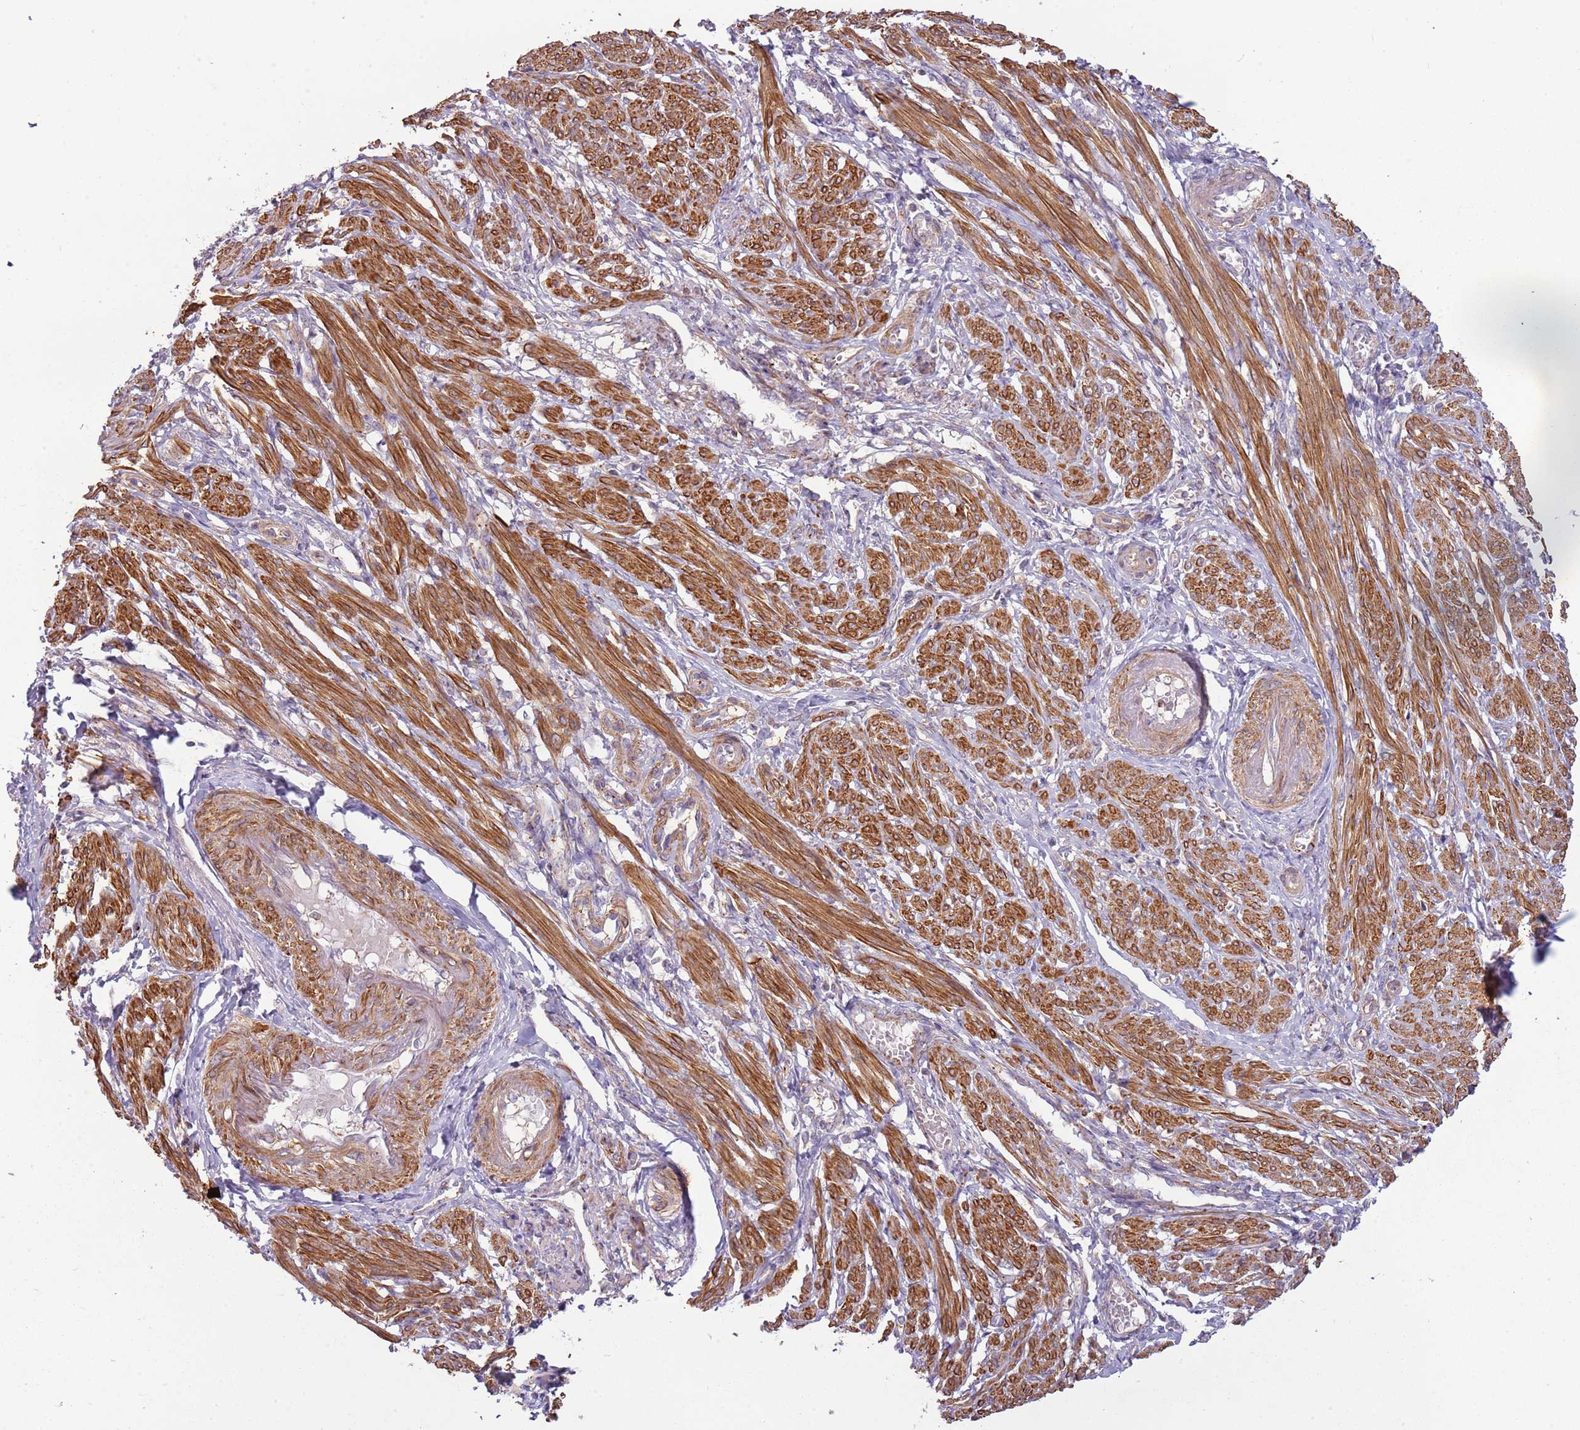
{"staining": {"intensity": "strong", "quantity": "25%-75%", "location": "cytoplasmic/membranous"}, "tissue": "smooth muscle", "cell_type": "Smooth muscle cells", "image_type": "normal", "snomed": [{"axis": "morphology", "description": "Normal tissue, NOS"}, {"axis": "topography", "description": "Smooth muscle"}], "caption": "Immunohistochemical staining of unremarkable smooth muscle reveals 25%-75% levels of strong cytoplasmic/membranous protein positivity in approximately 25%-75% of smooth muscle cells. (DAB (3,3'-diaminobenzidine) = brown stain, brightfield microscopy at high magnification).", "gene": "DTD2", "patient": {"sex": "female", "age": 39}}